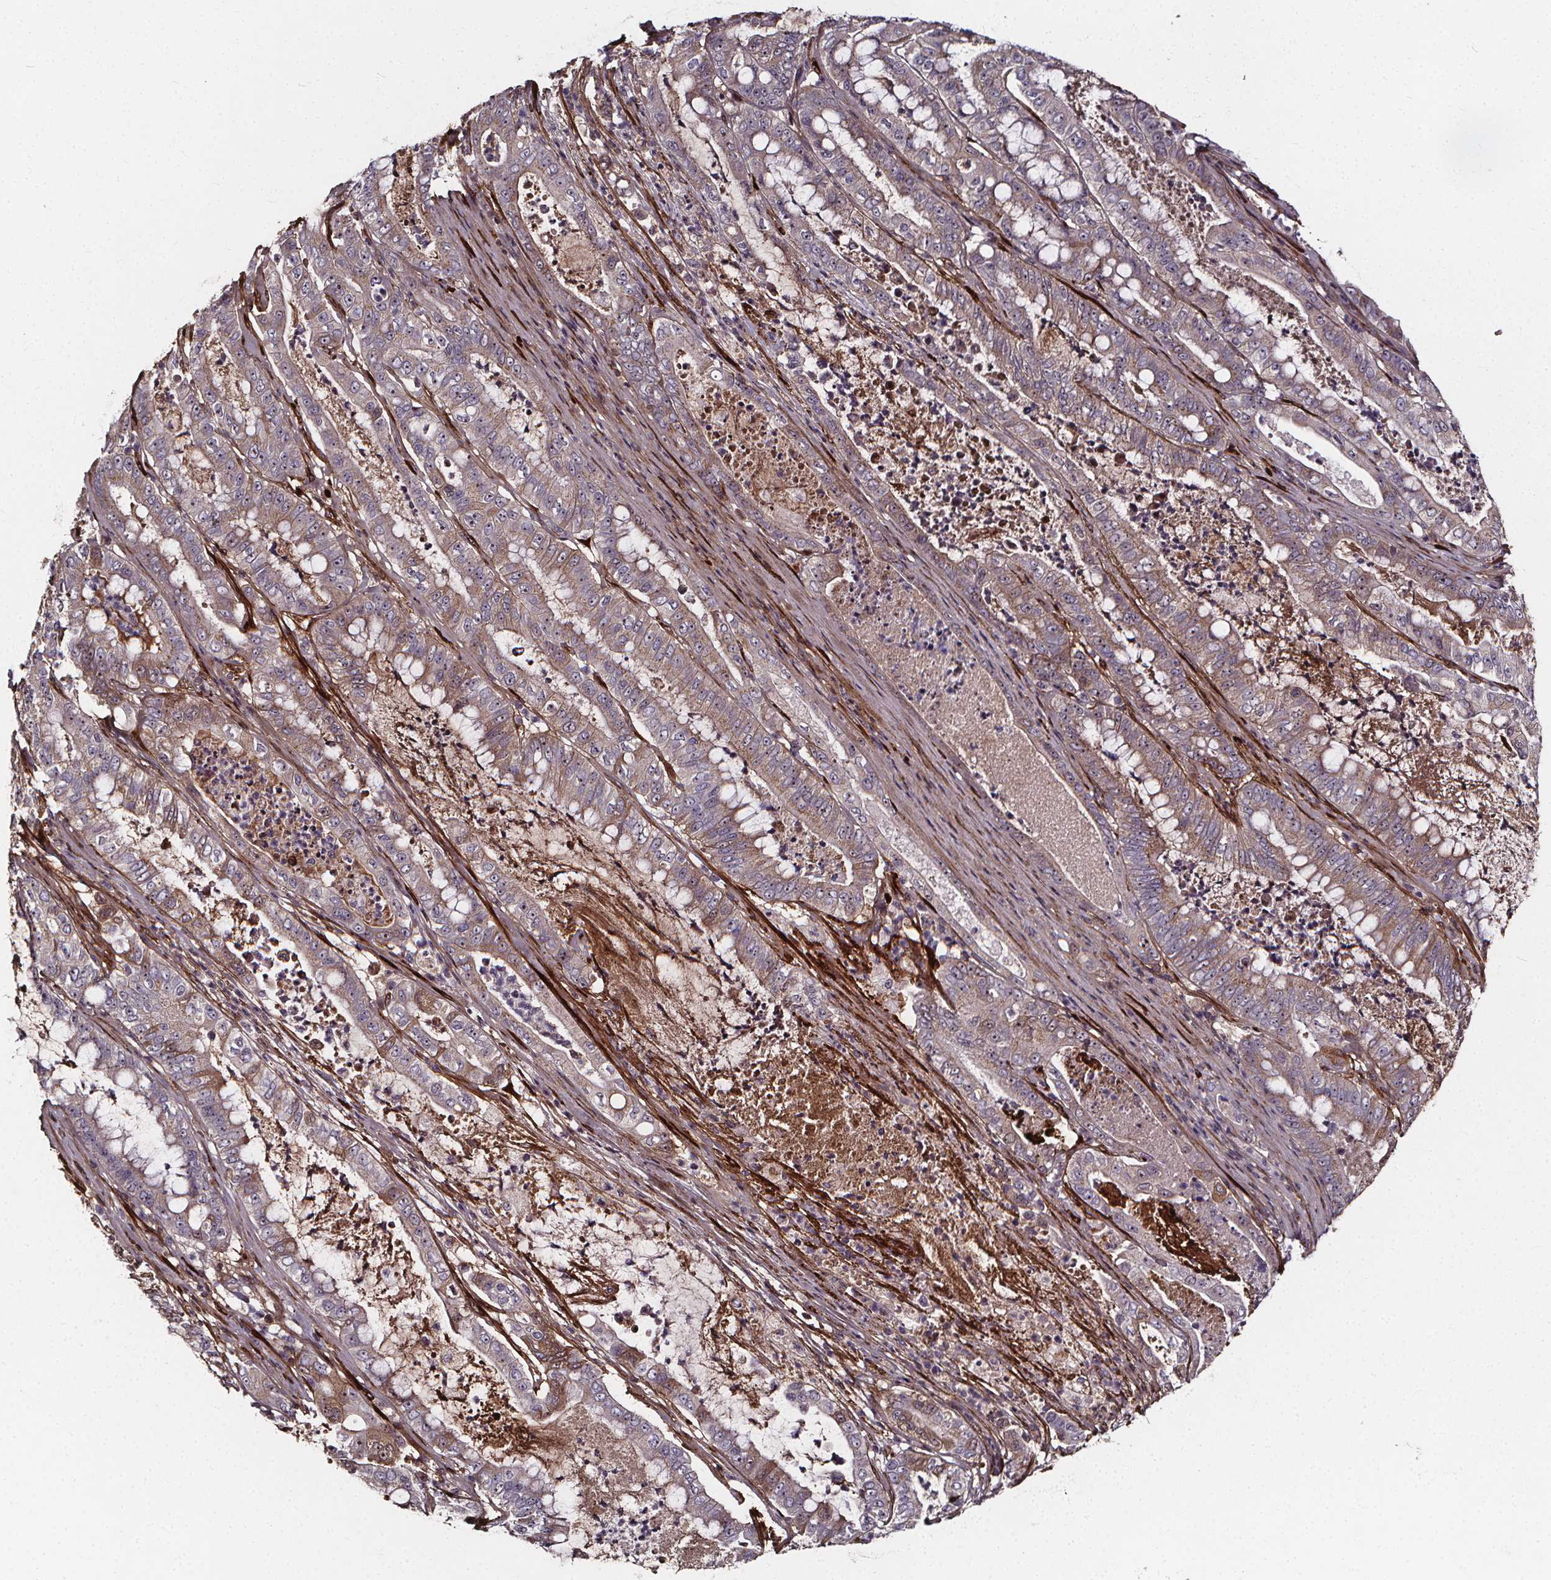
{"staining": {"intensity": "weak", "quantity": "25%-75%", "location": "cytoplasmic/membranous"}, "tissue": "pancreatic cancer", "cell_type": "Tumor cells", "image_type": "cancer", "snomed": [{"axis": "morphology", "description": "Adenocarcinoma, NOS"}, {"axis": "topography", "description": "Pancreas"}], "caption": "High-magnification brightfield microscopy of pancreatic cancer stained with DAB (brown) and counterstained with hematoxylin (blue). tumor cells exhibit weak cytoplasmic/membranous staining is identified in about25%-75% of cells. (Stains: DAB in brown, nuclei in blue, Microscopy: brightfield microscopy at high magnification).", "gene": "AEBP1", "patient": {"sex": "male", "age": 71}}